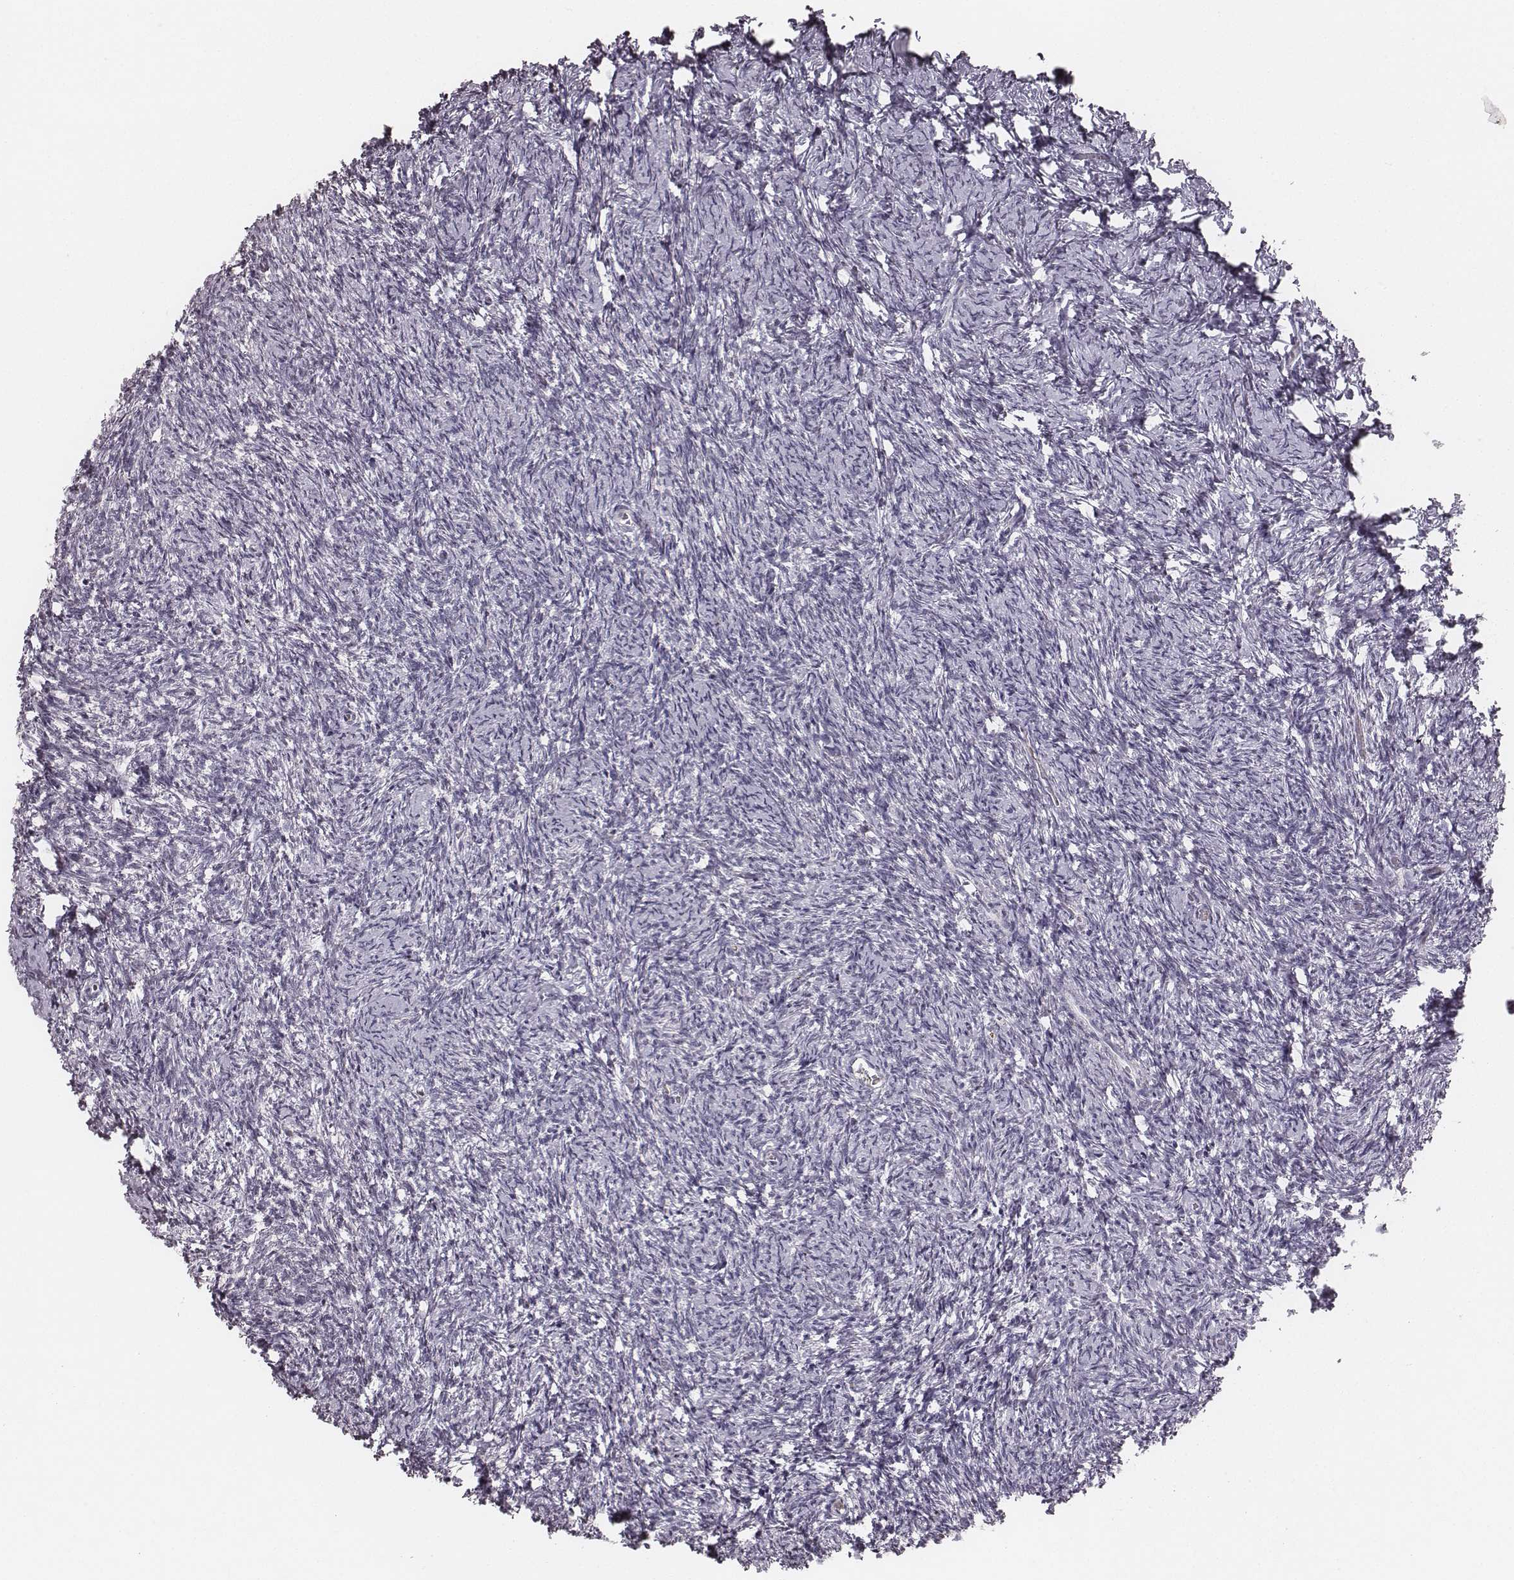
{"staining": {"intensity": "negative", "quantity": "none", "location": "none"}, "tissue": "ovary", "cell_type": "Ovarian stroma cells", "image_type": "normal", "snomed": [{"axis": "morphology", "description": "Normal tissue, NOS"}, {"axis": "topography", "description": "Ovary"}], "caption": "Ovarian stroma cells are negative for brown protein staining in unremarkable ovary. (Brightfield microscopy of DAB immunohistochemistry (IHC) at high magnification).", "gene": "LY6K", "patient": {"sex": "female", "age": 39}}